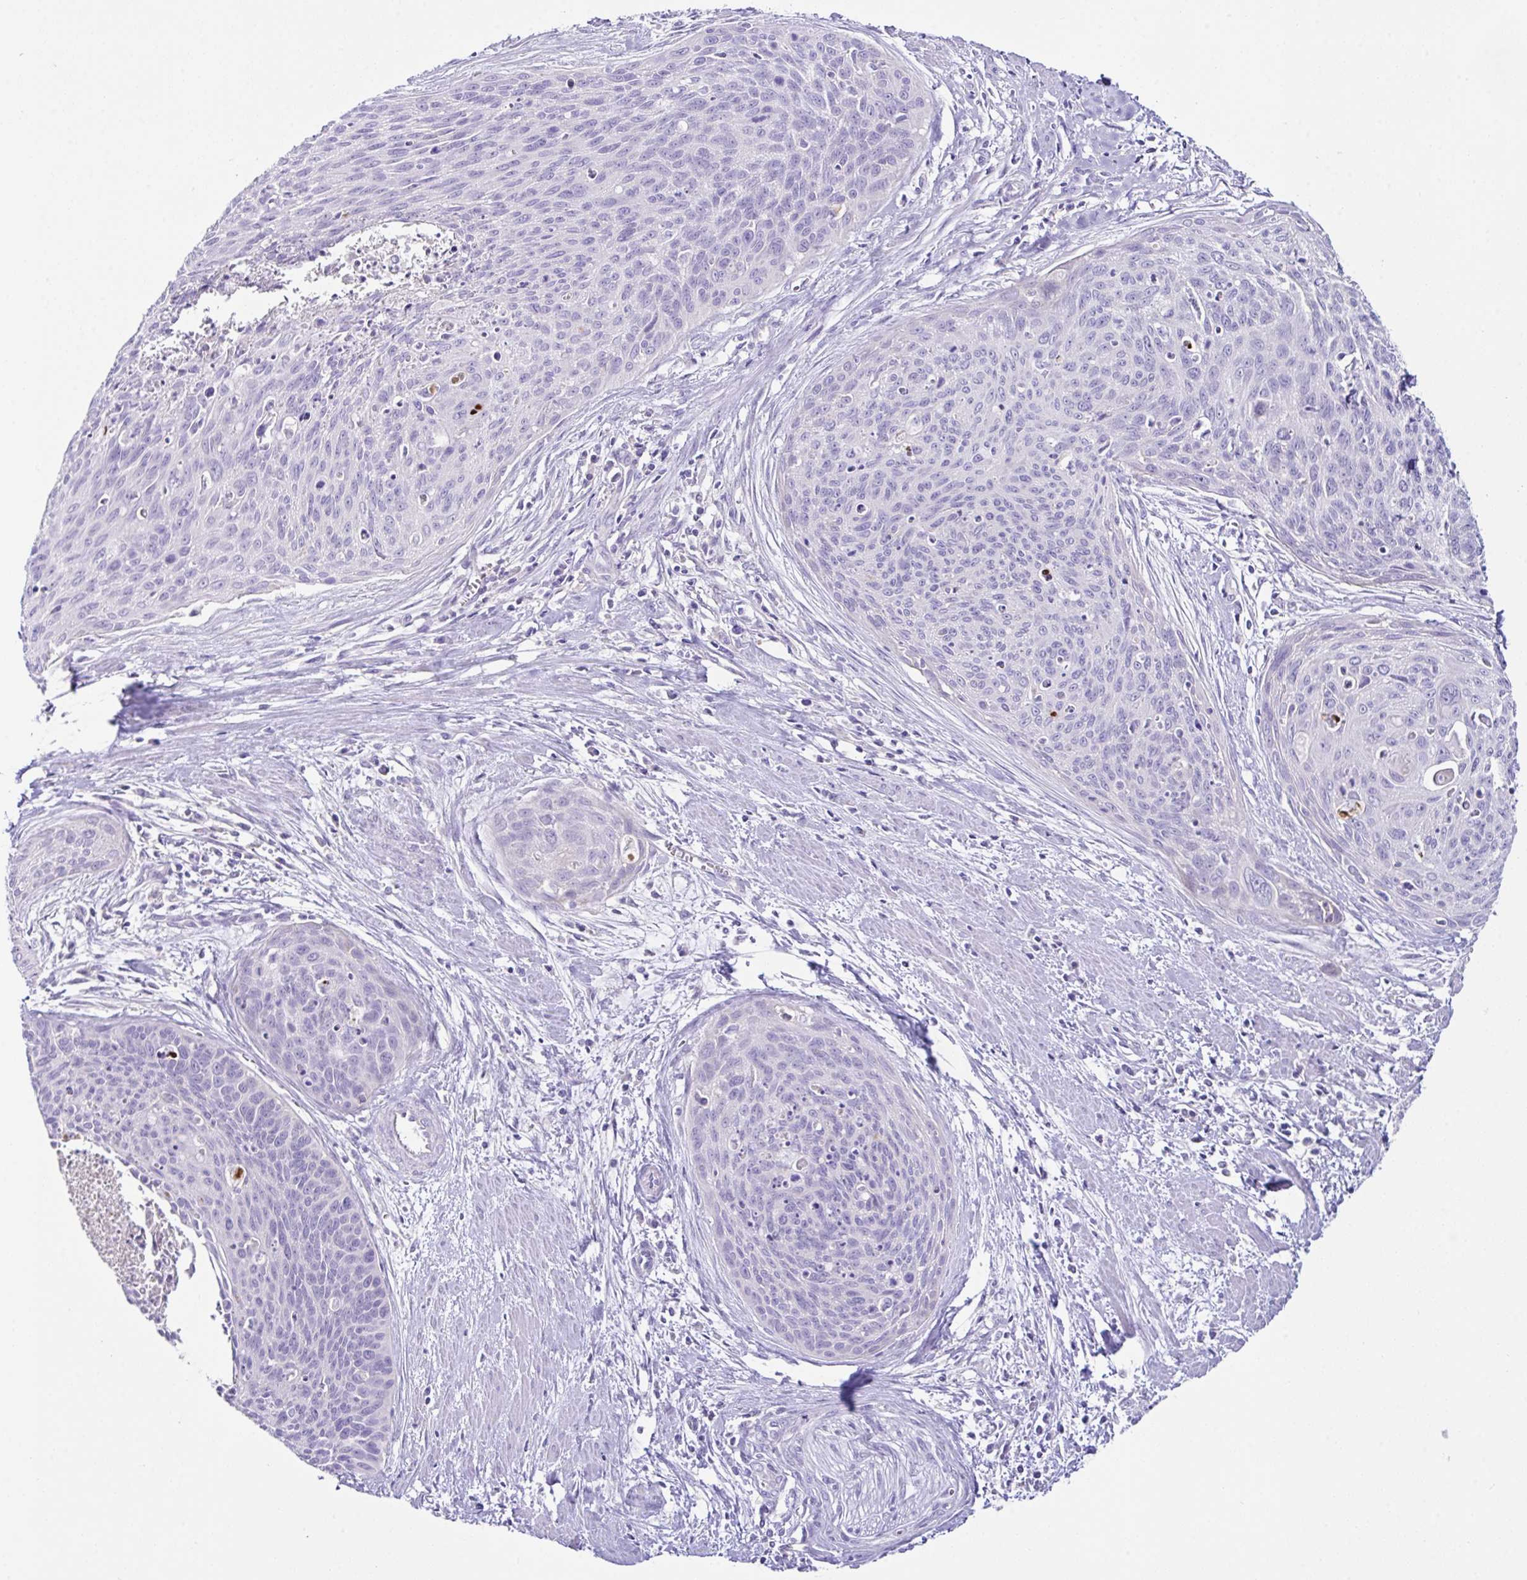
{"staining": {"intensity": "negative", "quantity": "none", "location": "none"}, "tissue": "cervical cancer", "cell_type": "Tumor cells", "image_type": "cancer", "snomed": [{"axis": "morphology", "description": "Squamous cell carcinoma, NOS"}, {"axis": "topography", "description": "Cervix"}], "caption": "IHC image of squamous cell carcinoma (cervical) stained for a protein (brown), which exhibits no expression in tumor cells. (DAB immunohistochemistry with hematoxylin counter stain).", "gene": "D2HGDH", "patient": {"sex": "female", "age": 55}}